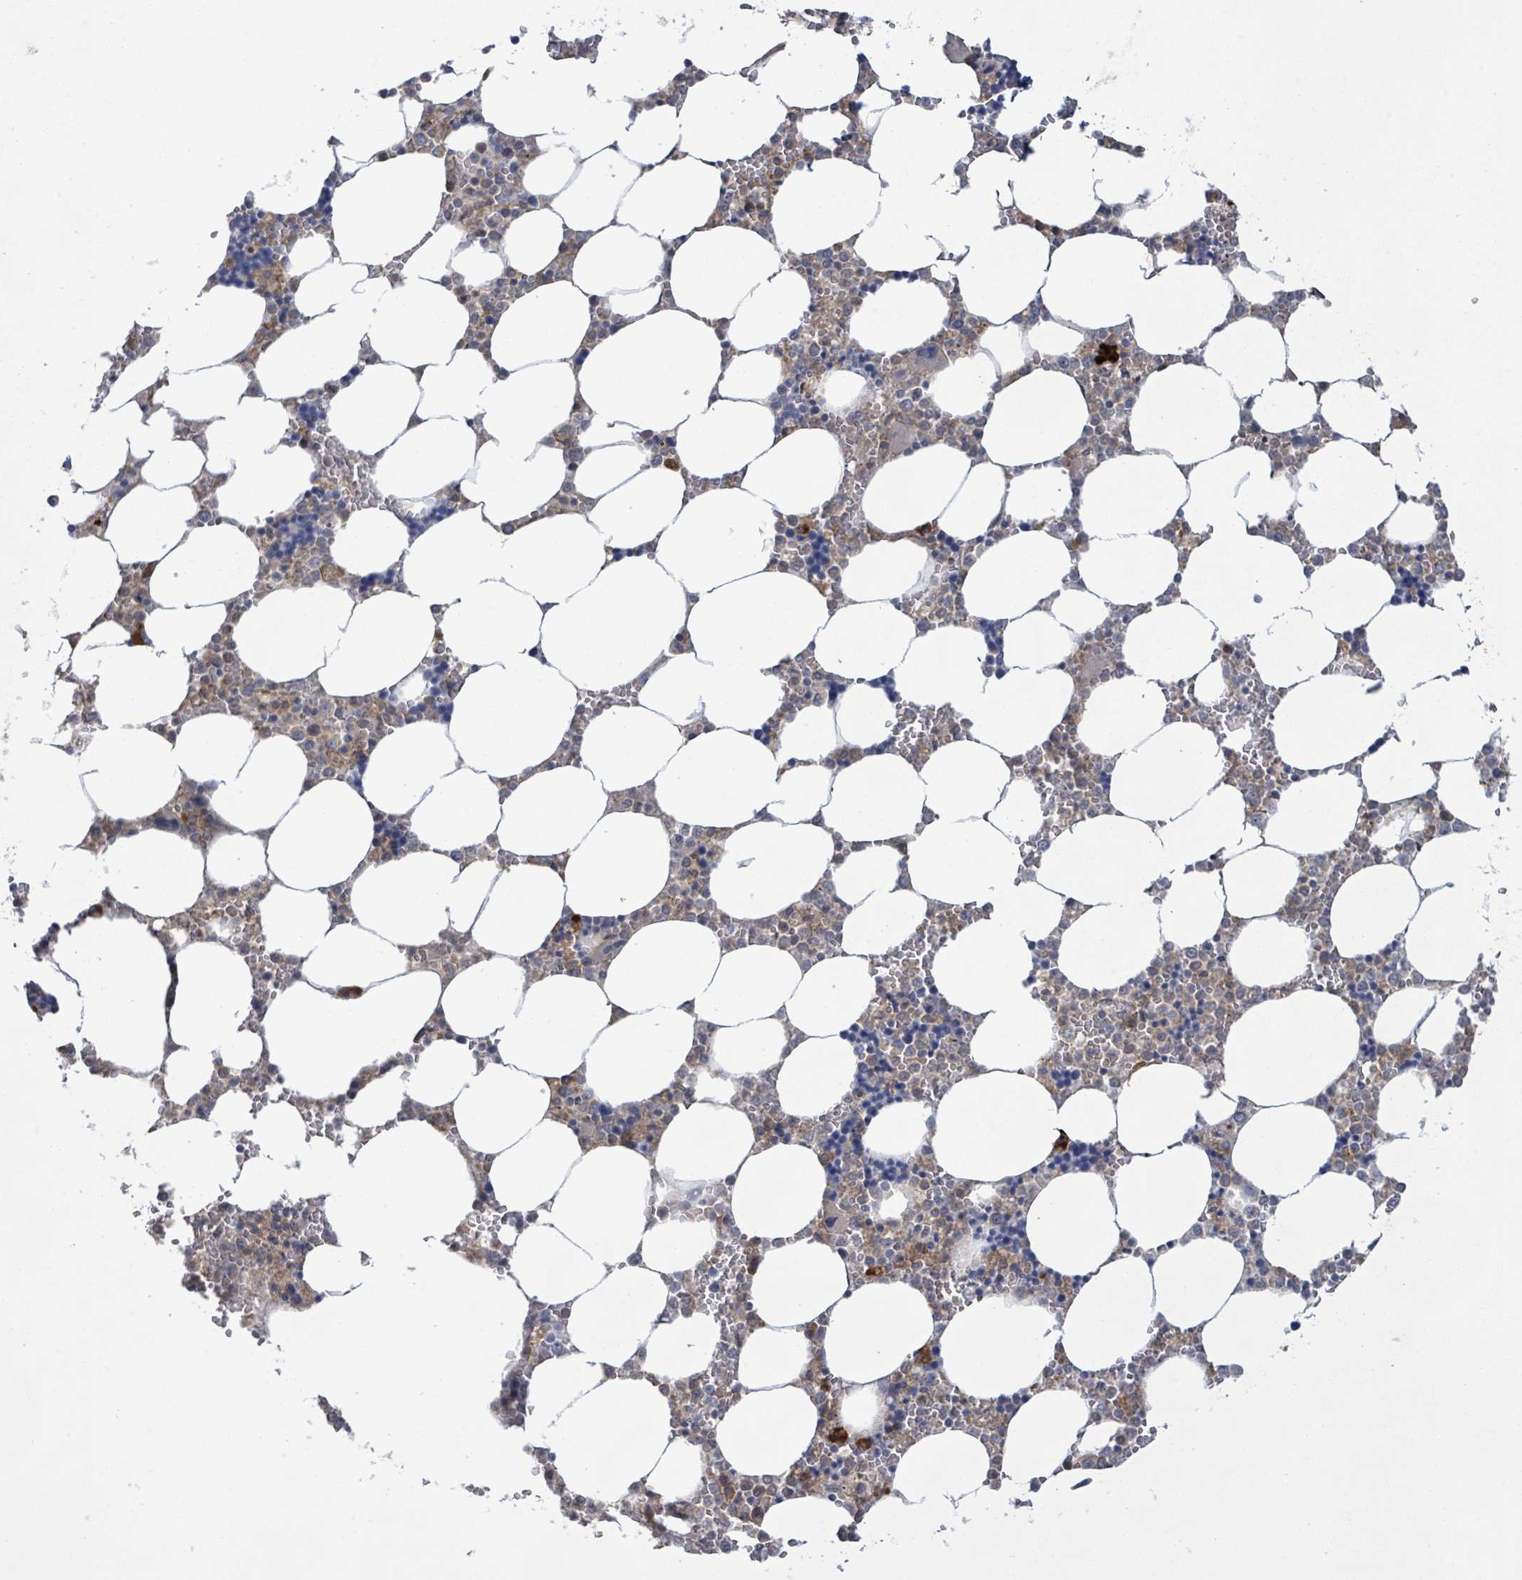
{"staining": {"intensity": "moderate", "quantity": "<25%", "location": "cytoplasmic/membranous"}, "tissue": "bone marrow", "cell_type": "Hematopoietic cells", "image_type": "normal", "snomed": [{"axis": "morphology", "description": "Normal tissue, NOS"}, {"axis": "topography", "description": "Bone marrow"}], "caption": "Immunohistochemical staining of normal human bone marrow demonstrates low levels of moderate cytoplasmic/membranous staining in about <25% of hematopoietic cells.", "gene": "SLIT3", "patient": {"sex": "male", "age": 64}}